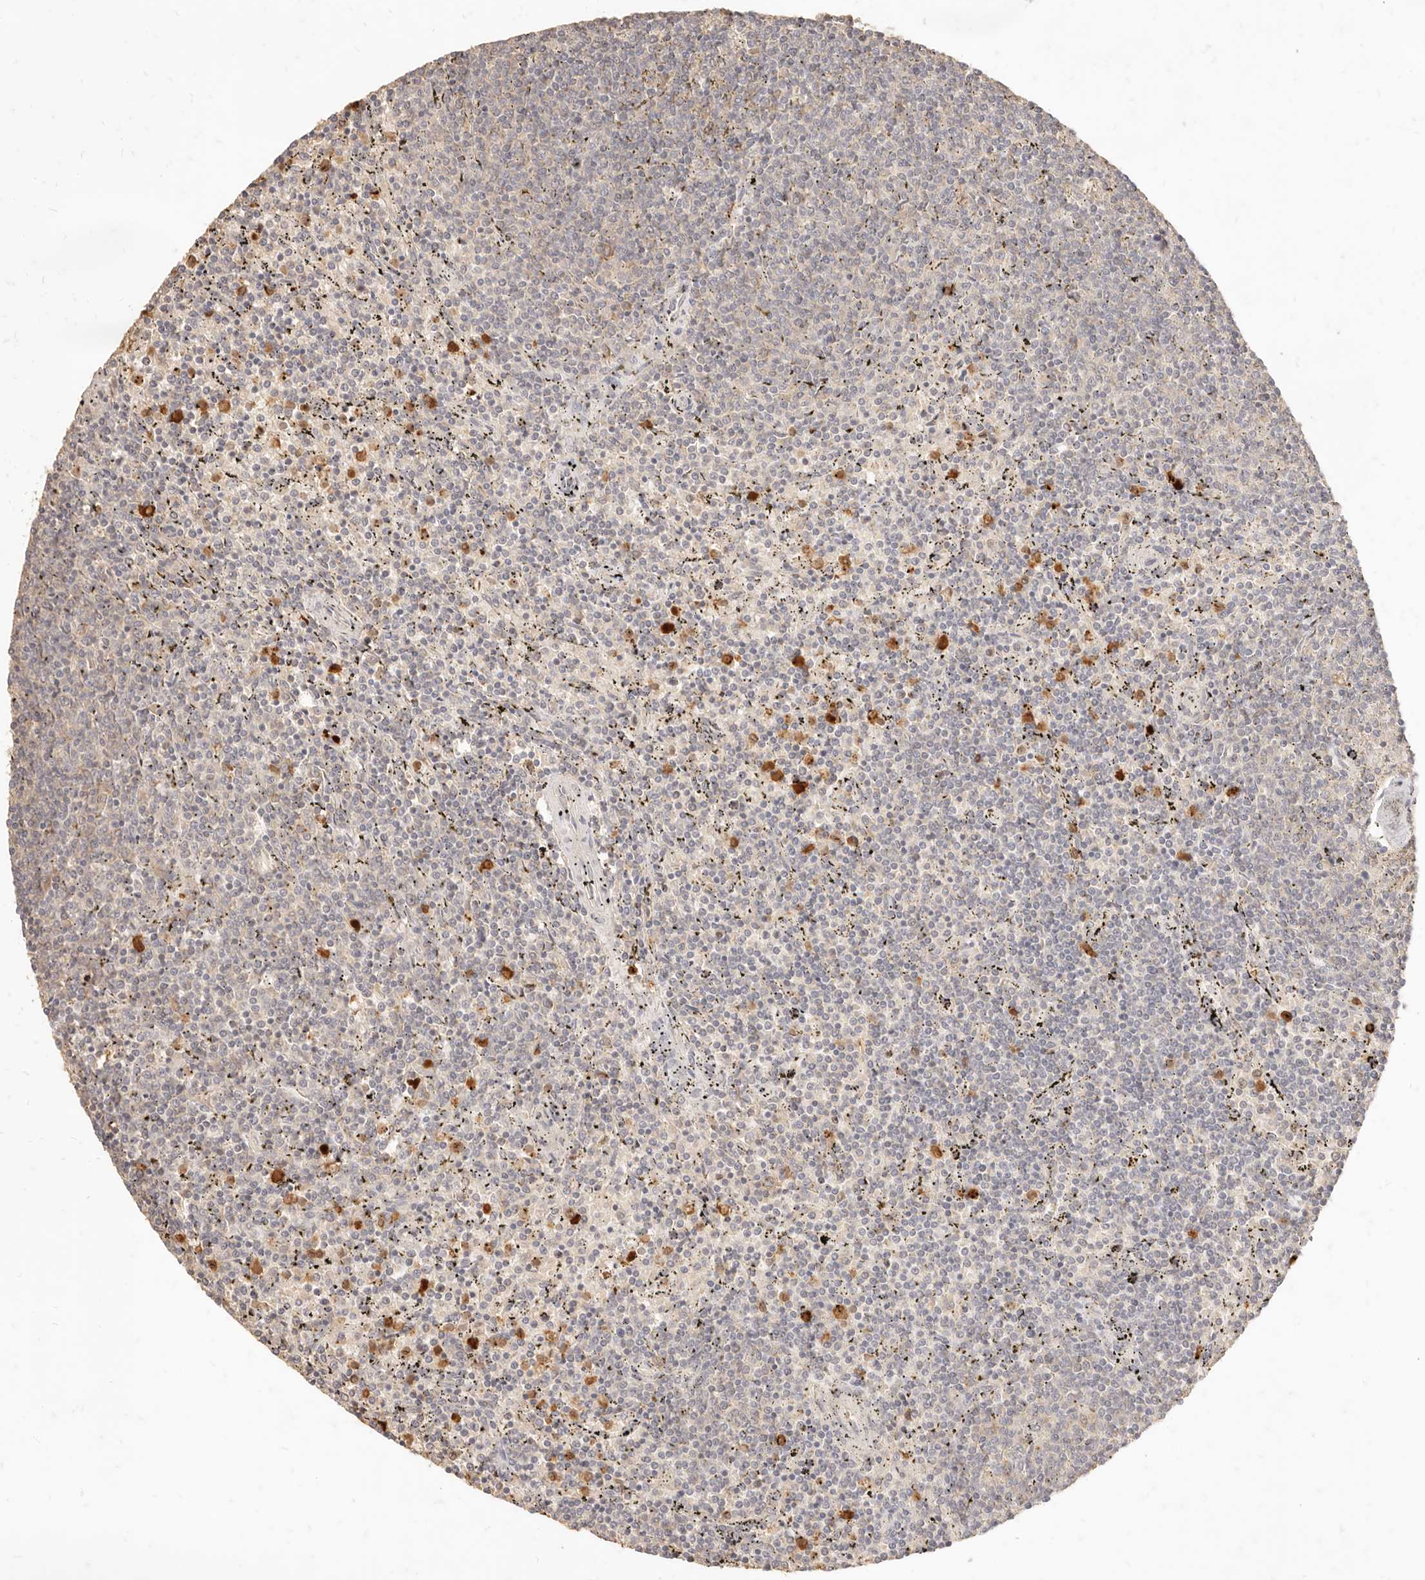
{"staining": {"intensity": "negative", "quantity": "none", "location": "none"}, "tissue": "lymphoma", "cell_type": "Tumor cells", "image_type": "cancer", "snomed": [{"axis": "morphology", "description": "Malignant lymphoma, non-Hodgkin's type, Low grade"}, {"axis": "topography", "description": "Spleen"}], "caption": "The image displays no significant staining in tumor cells of lymphoma. (Brightfield microscopy of DAB (3,3'-diaminobenzidine) immunohistochemistry at high magnification).", "gene": "TMTC2", "patient": {"sex": "female", "age": 50}}